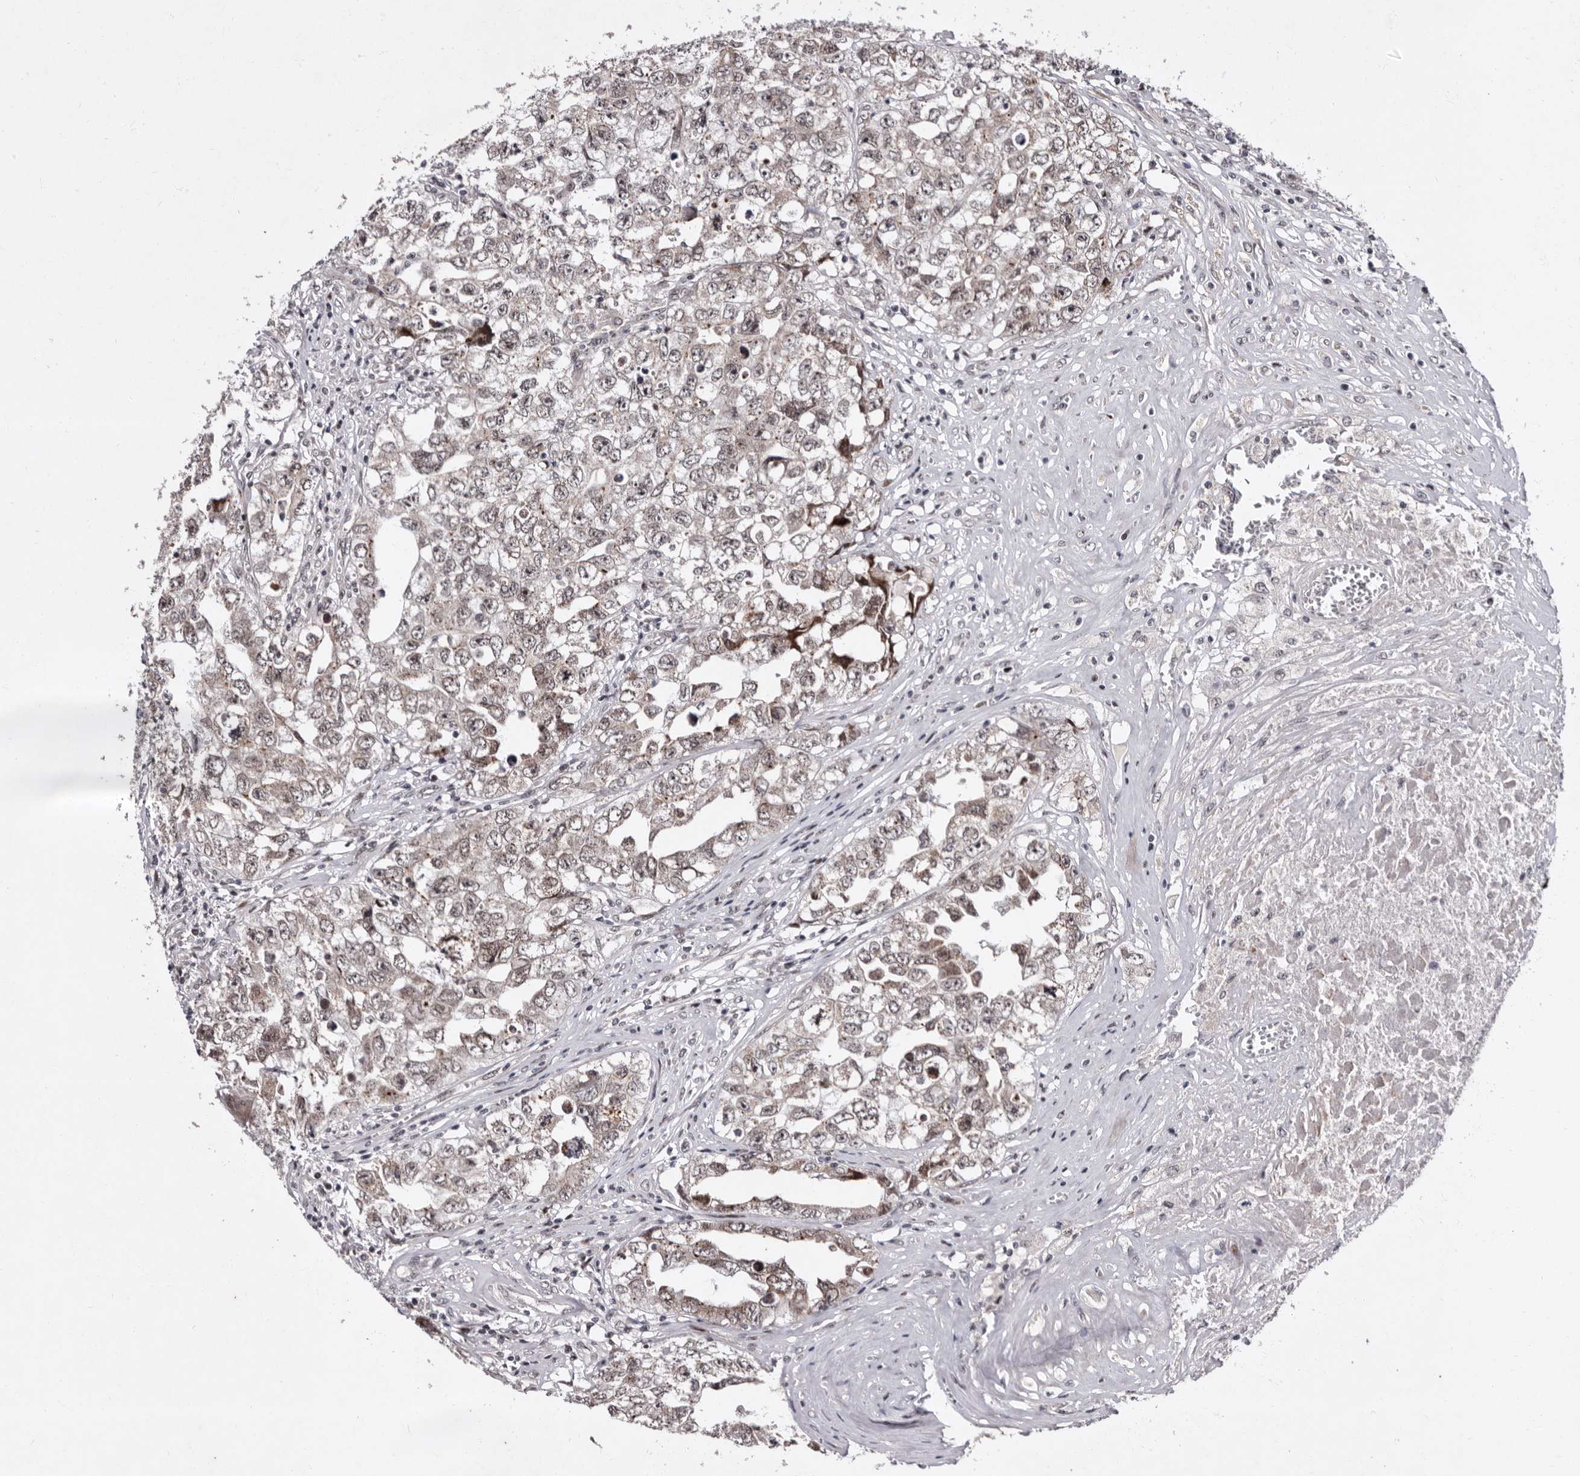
{"staining": {"intensity": "weak", "quantity": "25%-75%", "location": "cytoplasmic/membranous"}, "tissue": "testis cancer", "cell_type": "Tumor cells", "image_type": "cancer", "snomed": [{"axis": "morphology", "description": "Seminoma, NOS"}, {"axis": "morphology", "description": "Carcinoma, Embryonal, NOS"}, {"axis": "topography", "description": "Testis"}], "caption": "Protein staining of testis cancer tissue reveals weak cytoplasmic/membranous expression in approximately 25%-75% of tumor cells.", "gene": "TNKS", "patient": {"sex": "male", "age": 43}}